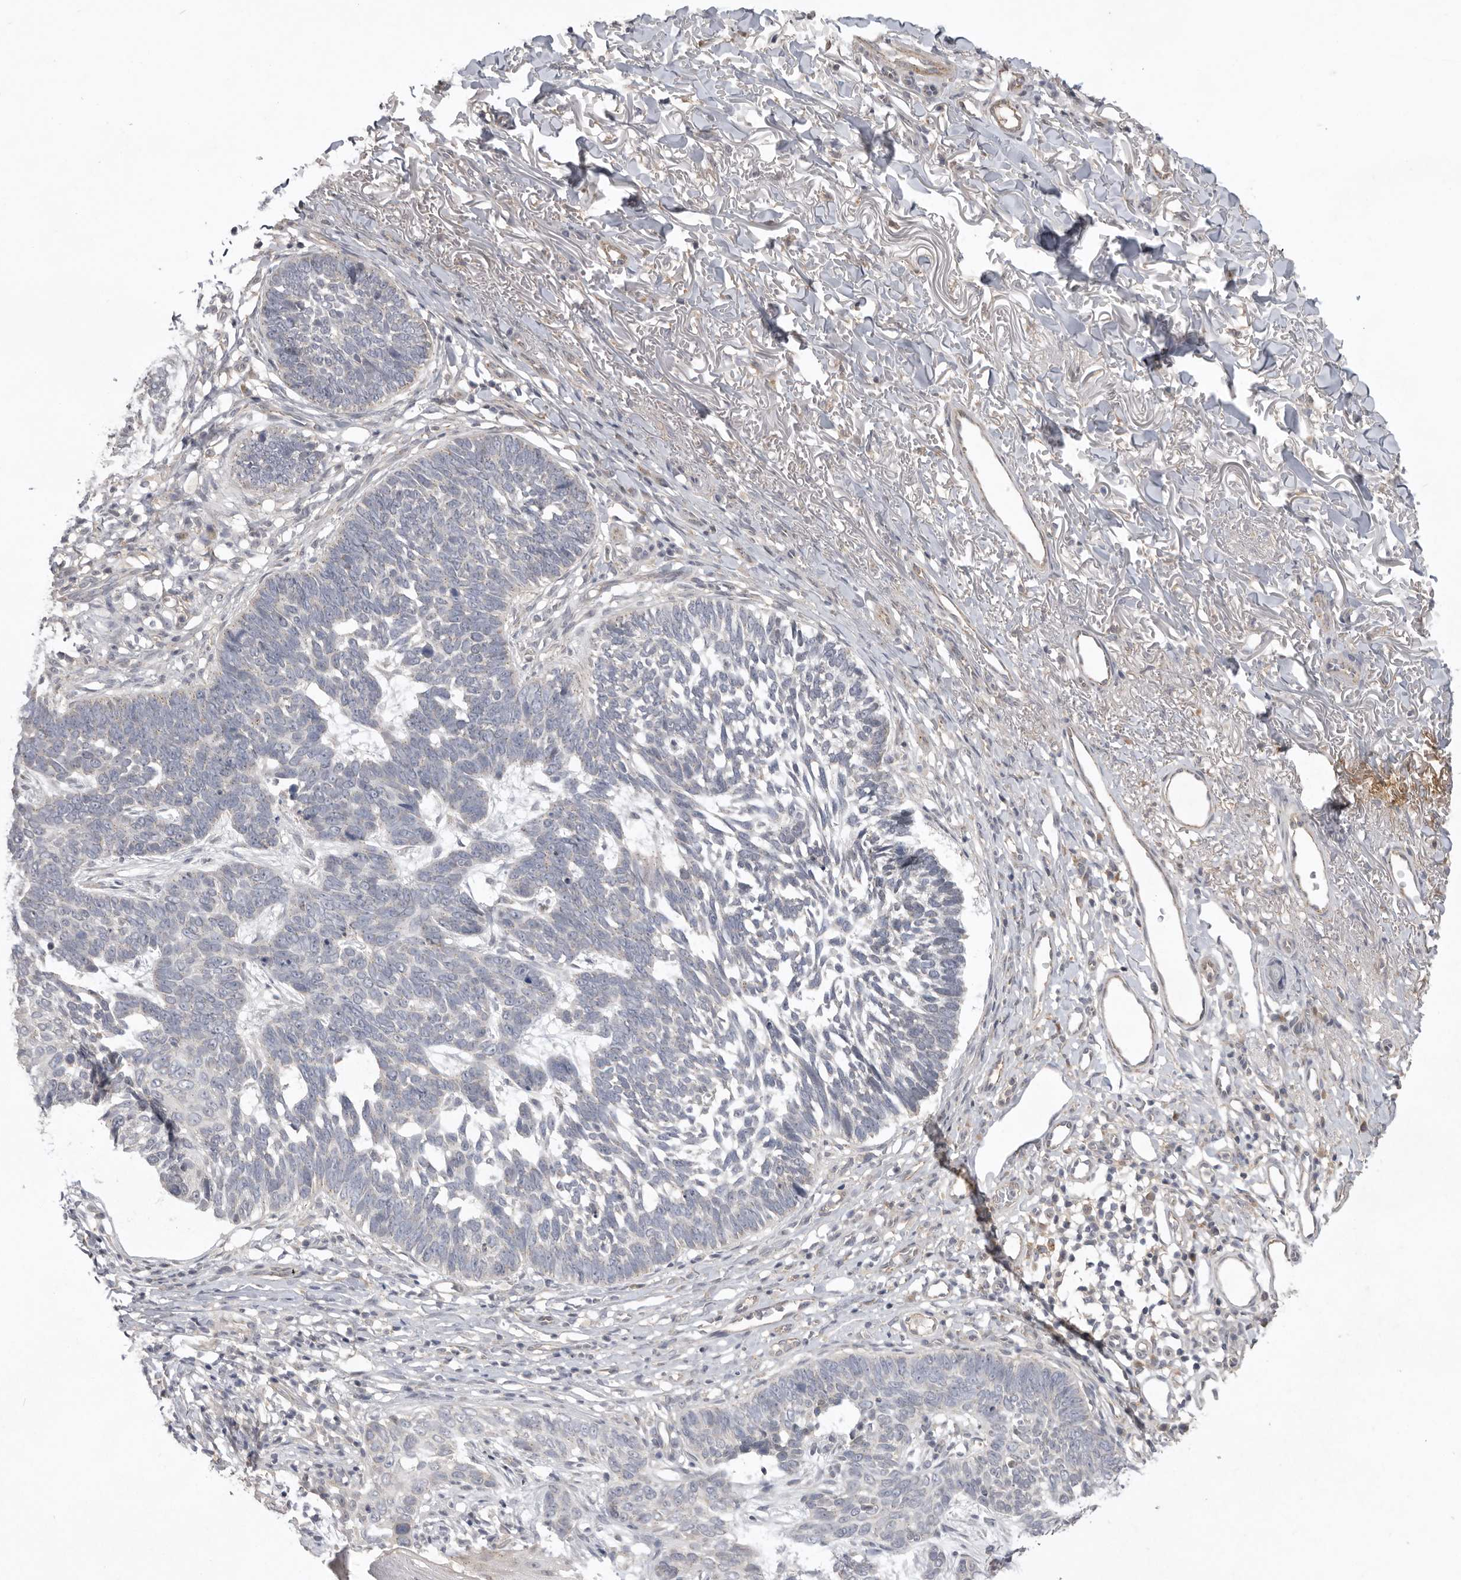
{"staining": {"intensity": "negative", "quantity": "none", "location": "none"}, "tissue": "skin cancer", "cell_type": "Tumor cells", "image_type": "cancer", "snomed": [{"axis": "morphology", "description": "Normal tissue, NOS"}, {"axis": "morphology", "description": "Basal cell carcinoma"}, {"axis": "topography", "description": "Skin"}], "caption": "Protein analysis of skin cancer displays no significant staining in tumor cells.", "gene": "TLR3", "patient": {"sex": "male", "age": 77}}